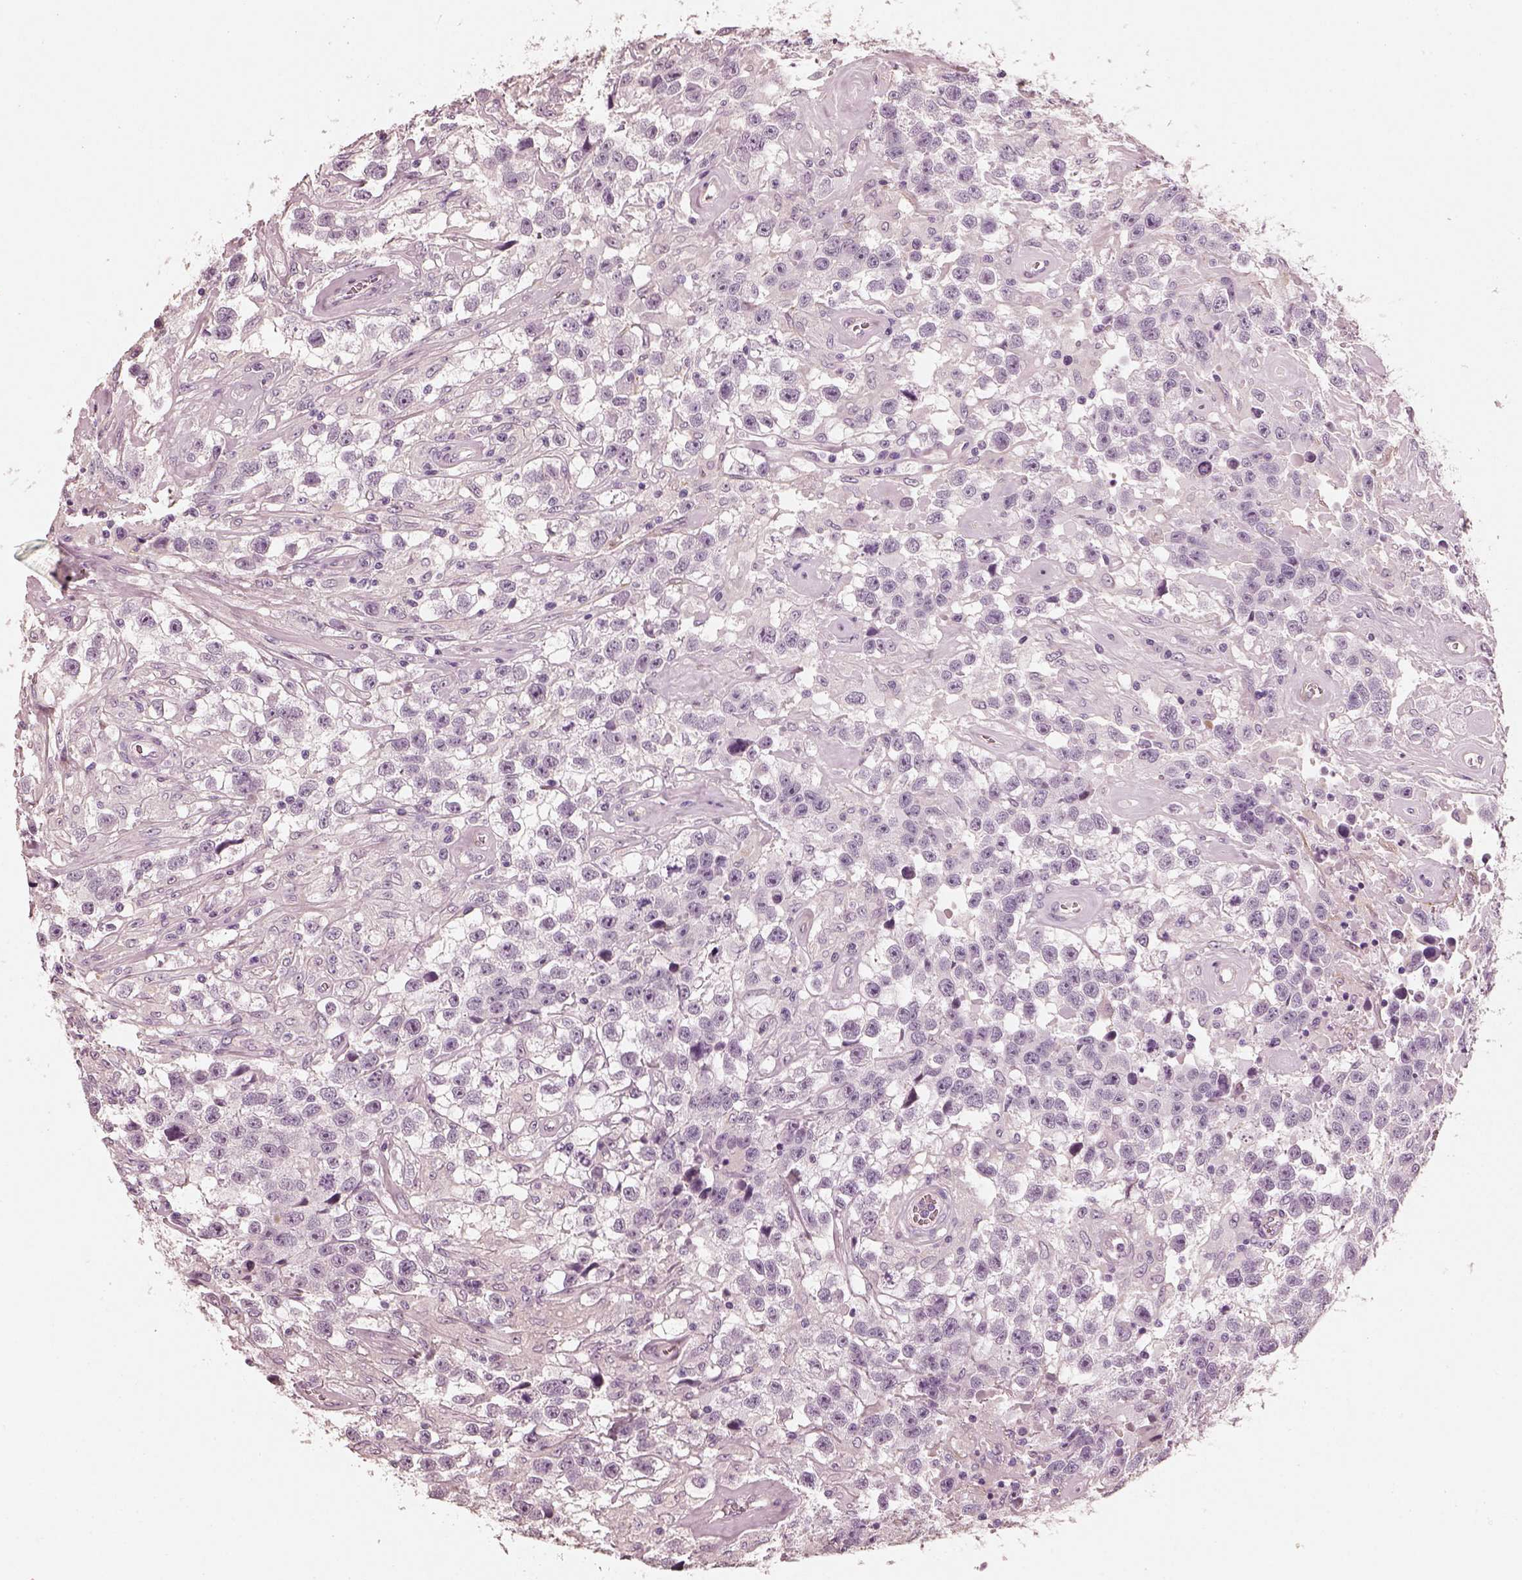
{"staining": {"intensity": "negative", "quantity": "none", "location": "none"}, "tissue": "testis cancer", "cell_type": "Tumor cells", "image_type": "cancer", "snomed": [{"axis": "morphology", "description": "Seminoma, NOS"}, {"axis": "topography", "description": "Testis"}], "caption": "This is a histopathology image of IHC staining of testis cancer (seminoma), which shows no expression in tumor cells.", "gene": "RS1", "patient": {"sex": "male", "age": 43}}